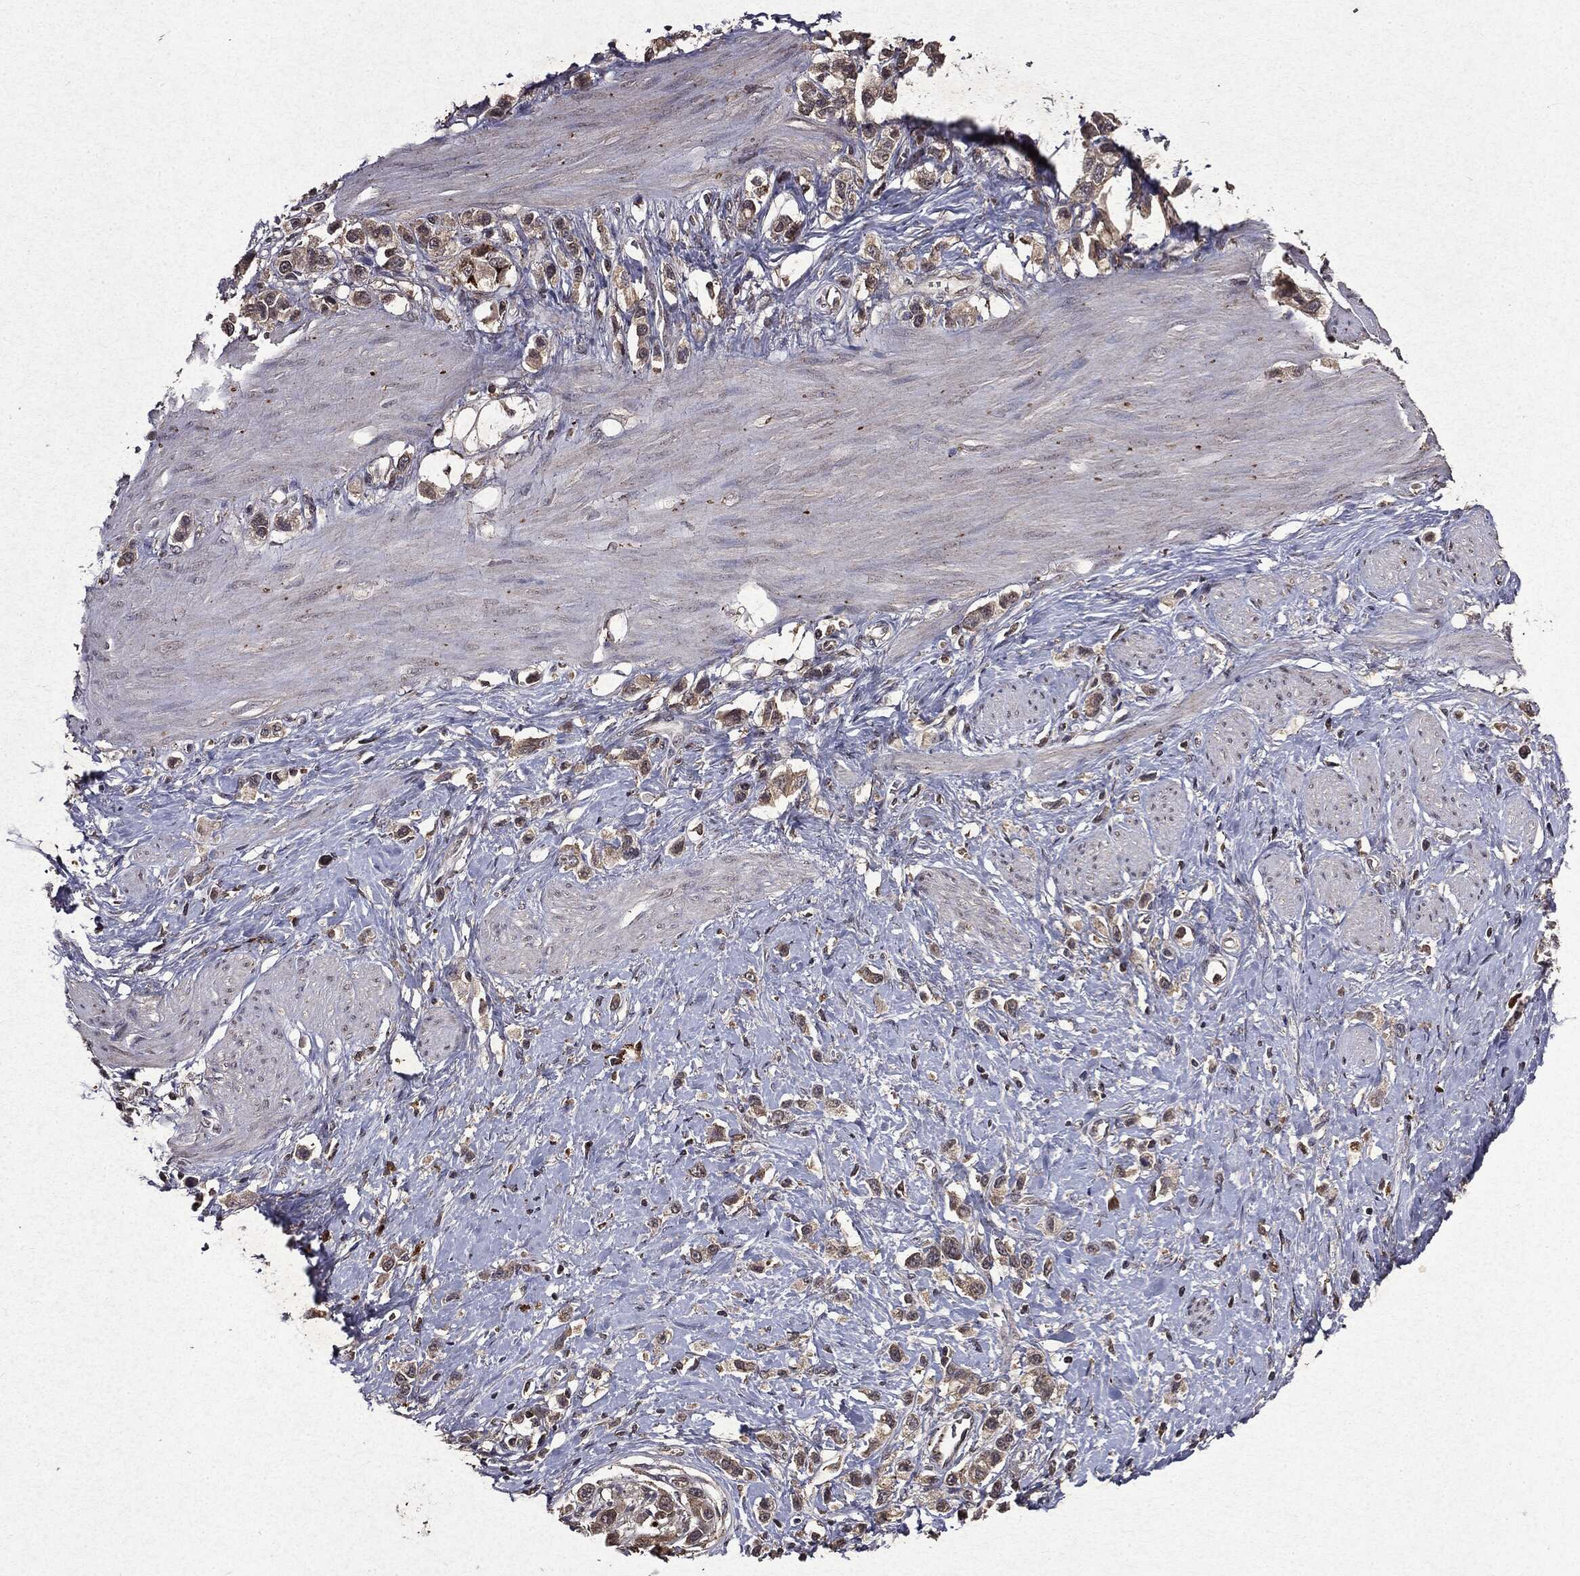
{"staining": {"intensity": "negative", "quantity": "none", "location": "none"}, "tissue": "stomach cancer", "cell_type": "Tumor cells", "image_type": "cancer", "snomed": [{"axis": "morphology", "description": "Normal tissue, NOS"}, {"axis": "morphology", "description": "Adenocarcinoma, NOS"}, {"axis": "morphology", "description": "Adenocarcinoma, High grade"}, {"axis": "topography", "description": "Stomach, upper"}, {"axis": "topography", "description": "Stomach"}], "caption": "Immunohistochemistry (IHC) of stomach cancer exhibits no expression in tumor cells.", "gene": "MTOR", "patient": {"sex": "female", "age": 65}}